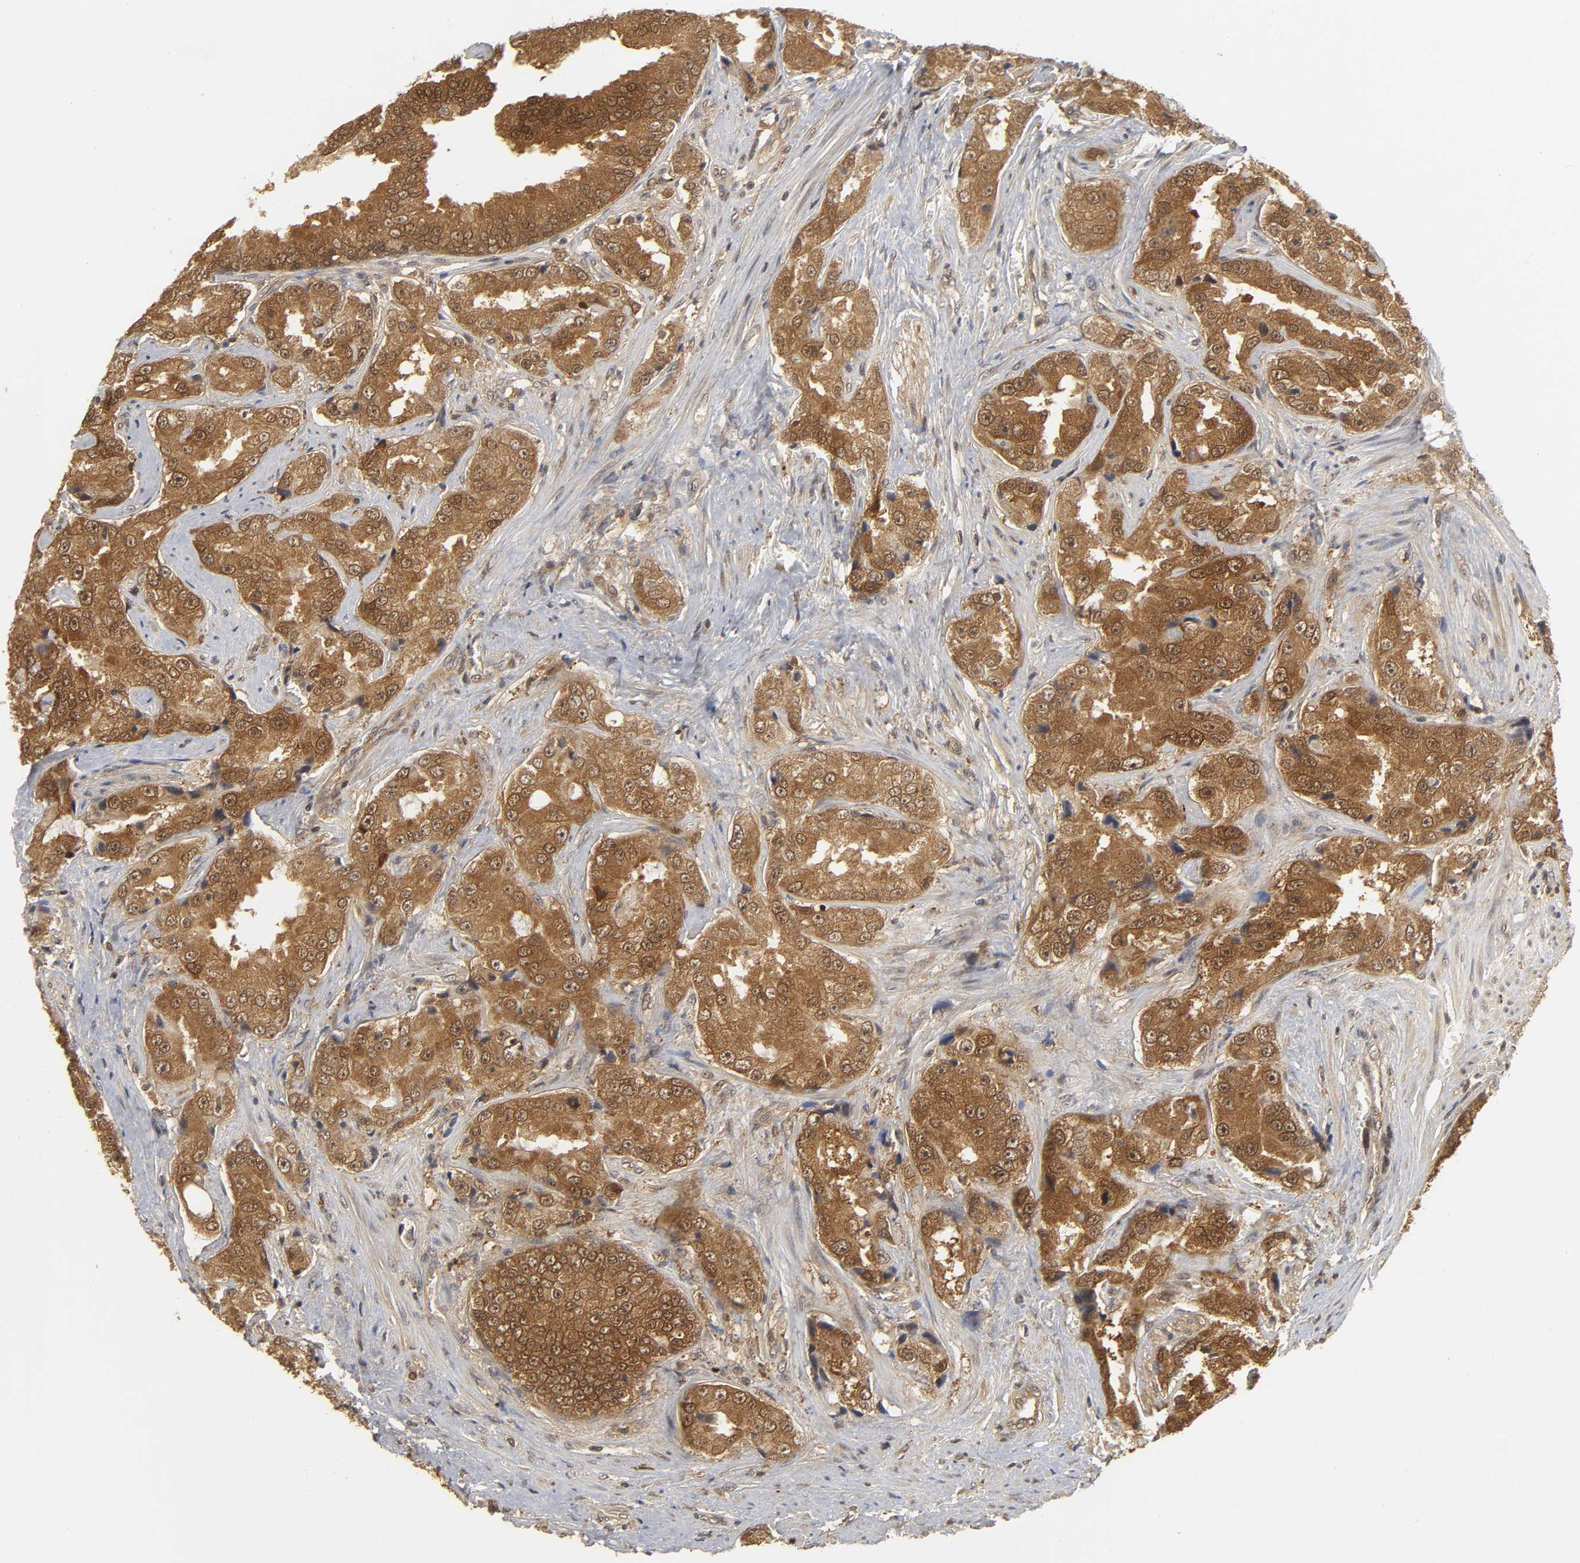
{"staining": {"intensity": "moderate", "quantity": ">75%", "location": "cytoplasmic/membranous,nuclear"}, "tissue": "prostate cancer", "cell_type": "Tumor cells", "image_type": "cancer", "snomed": [{"axis": "morphology", "description": "Adenocarcinoma, High grade"}, {"axis": "topography", "description": "Prostate"}], "caption": "Brown immunohistochemical staining in human prostate cancer (high-grade adenocarcinoma) reveals moderate cytoplasmic/membranous and nuclear expression in about >75% of tumor cells.", "gene": "PARK7", "patient": {"sex": "male", "age": 73}}